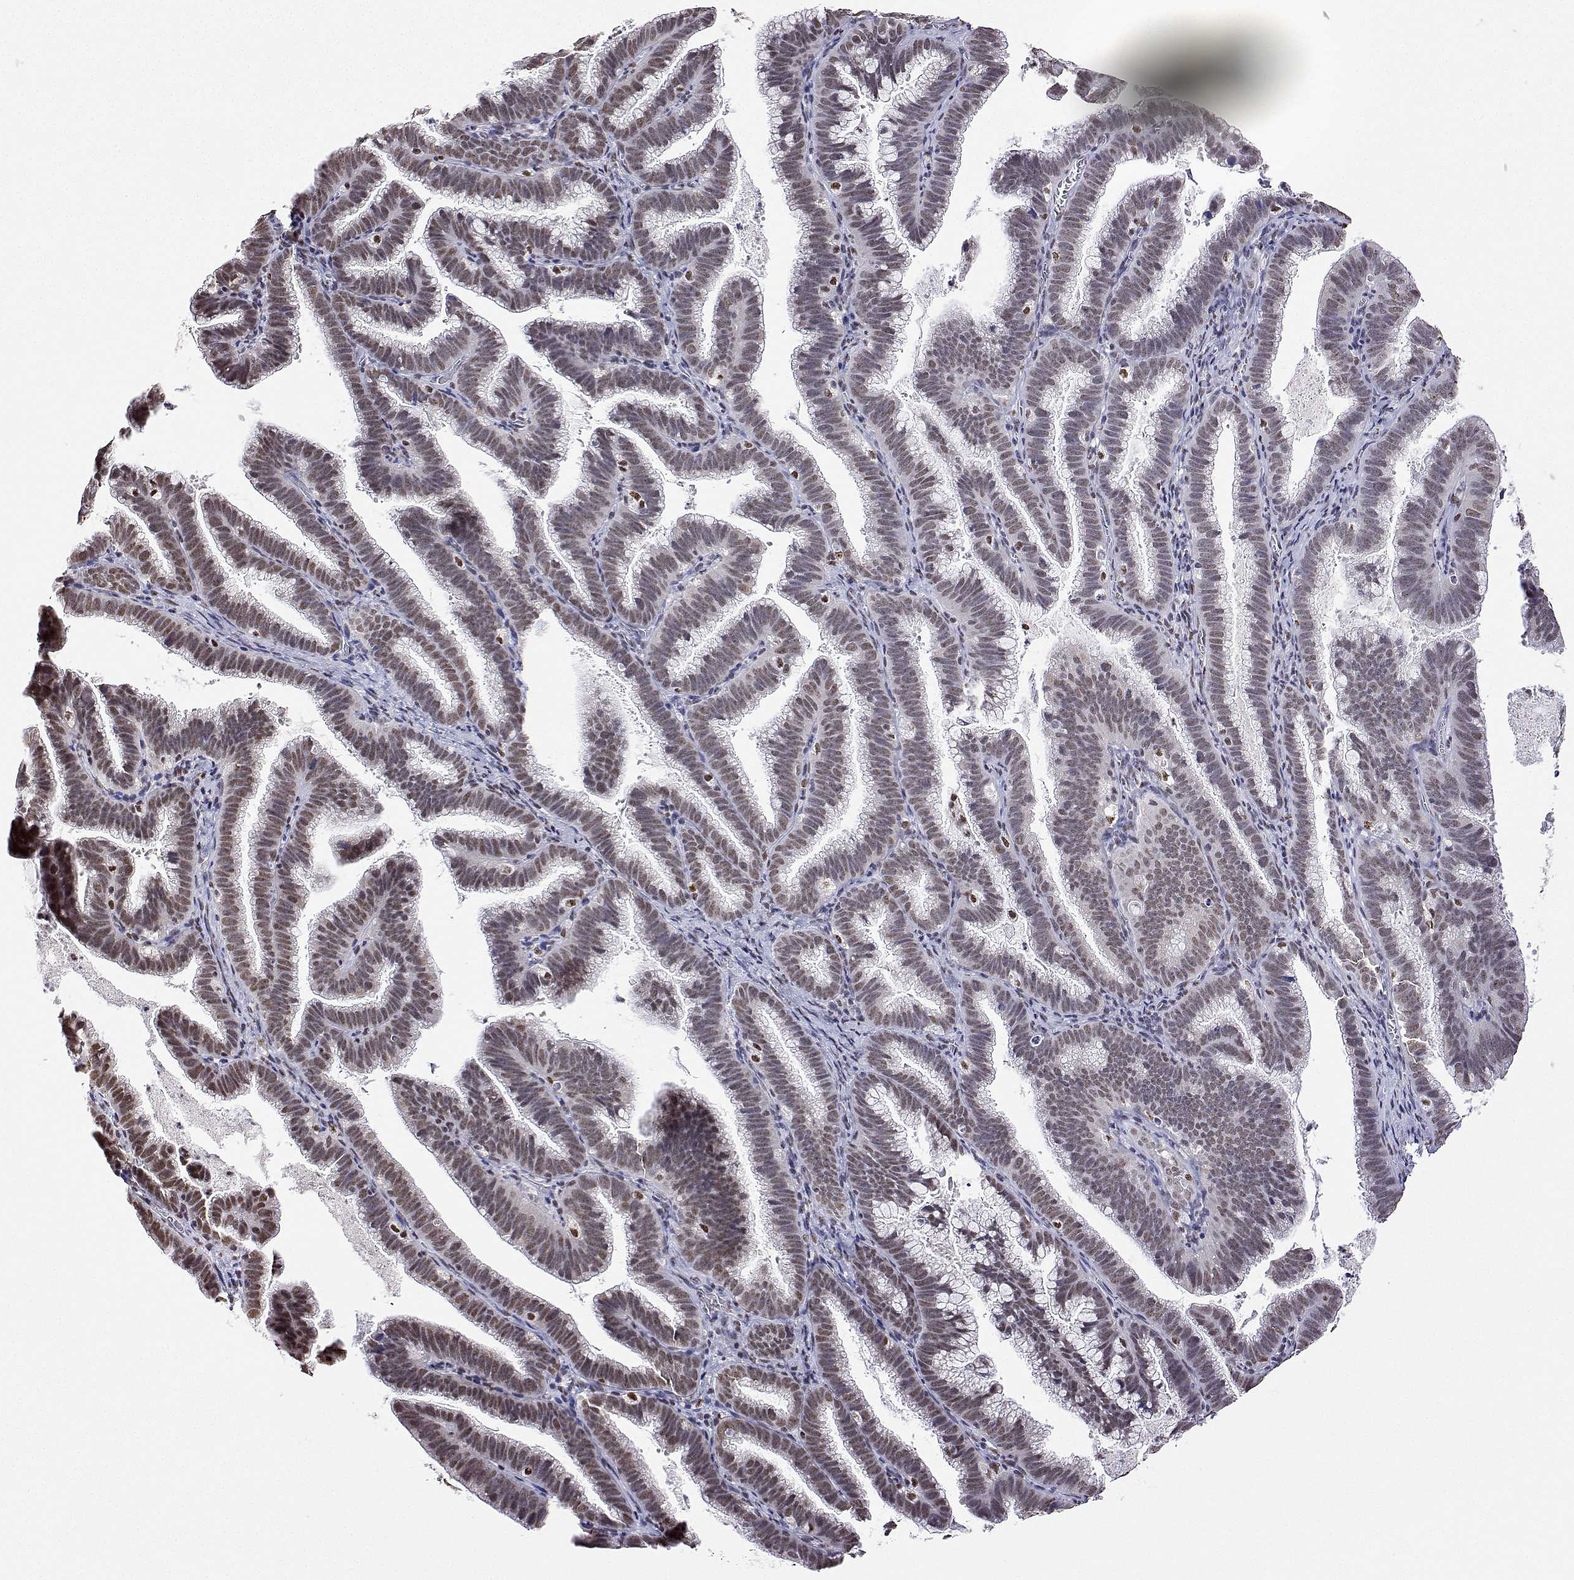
{"staining": {"intensity": "weak", "quantity": ">75%", "location": "nuclear"}, "tissue": "cervical cancer", "cell_type": "Tumor cells", "image_type": "cancer", "snomed": [{"axis": "morphology", "description": "Adenocarcinoma, NOS"}, {"axis": "topography", "description": "Cervix"}], "caption": "Human cervical cancer stained with a protein marker reveals weak staining in tumor cells.", "gene": "ADAR", "patient": {"sex": "female", "age": 61}}